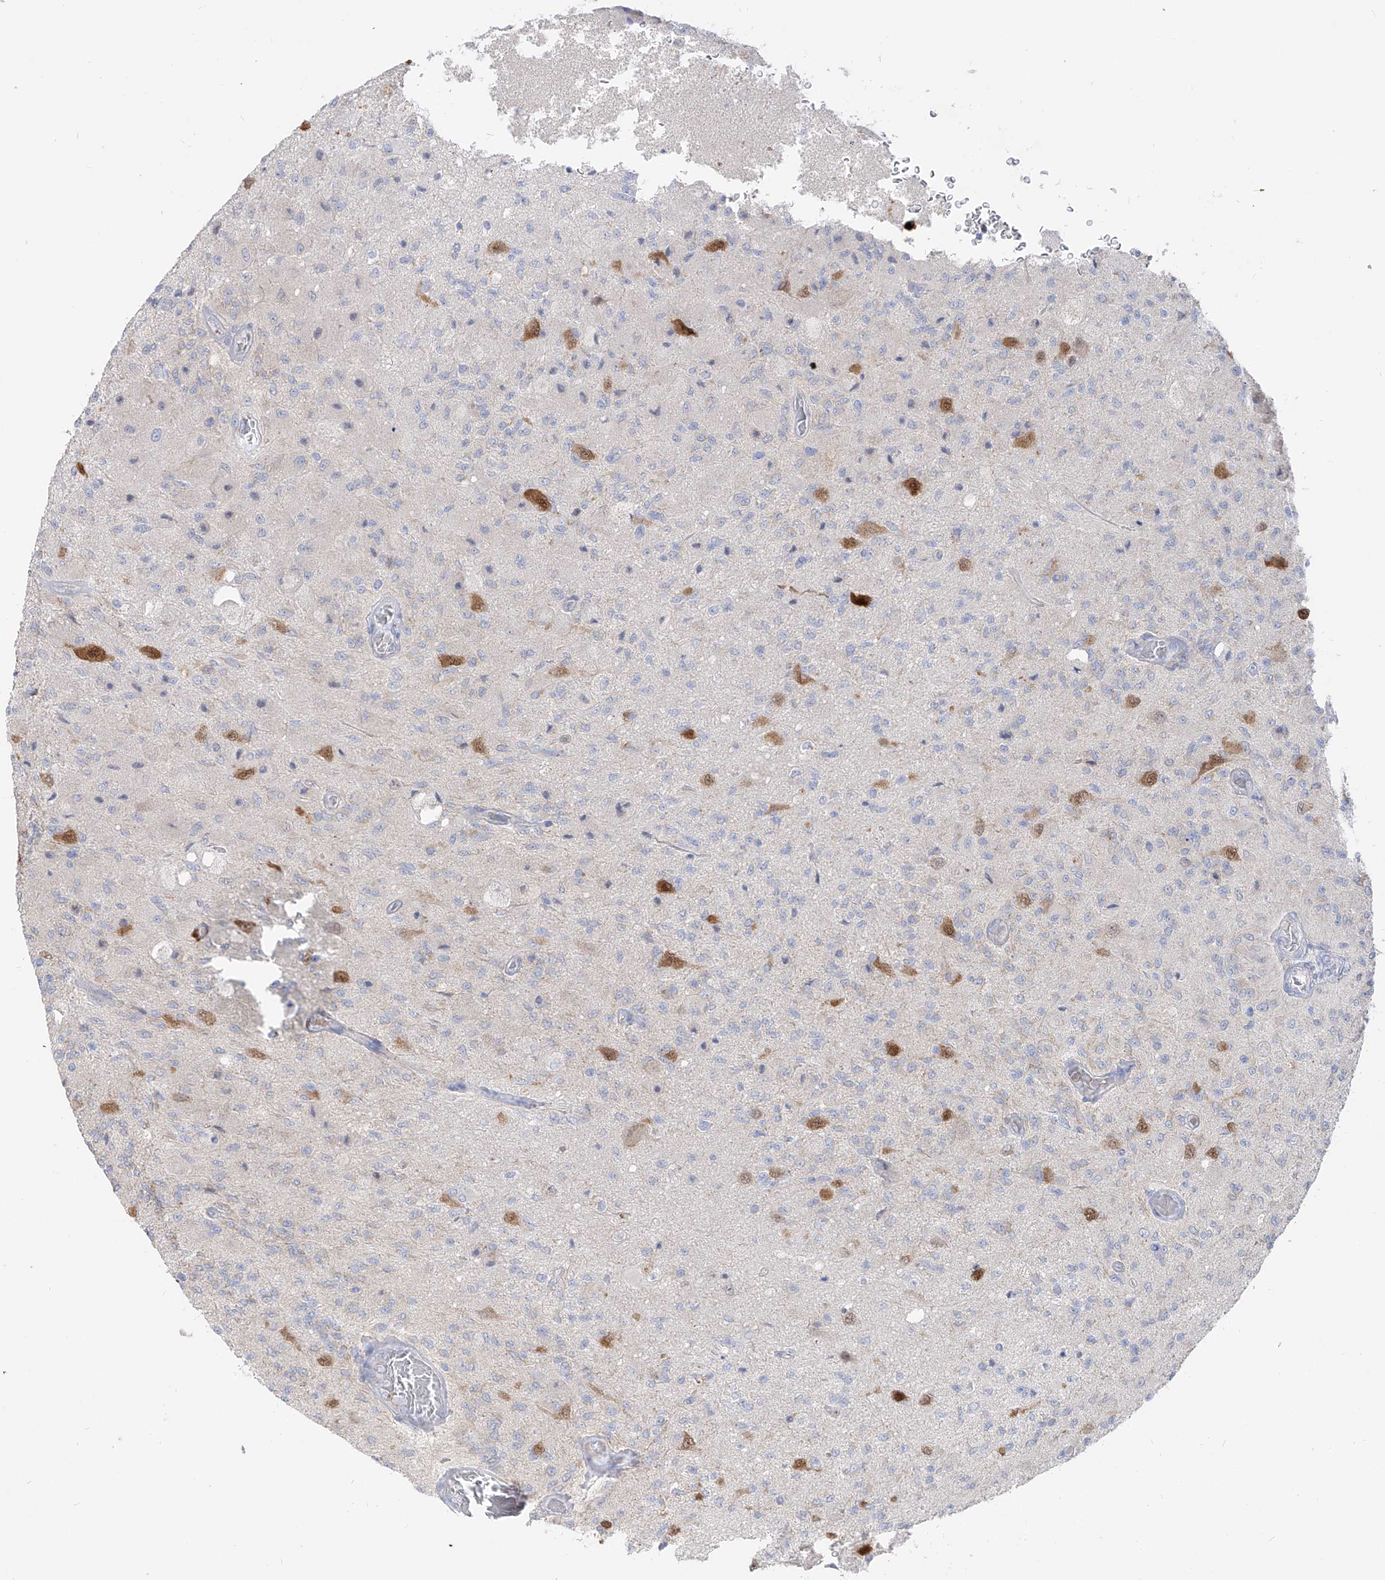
{"staining": {"intensity": "negative", "quantity": "none", "location": "none"}, "tissue": "glioma", "cell_type": "Tumor cells", "image_type": "cancer", "snomed": [{"axis": "morphology", "description": "Normal tissue, NOS"}, {"axis": "morphology", "description": "Glioma, malignant, High grade"}, {"axis": "topography", "description": "Cerebral cortex"}], "caption": "DAB immunohistochemical staining of human malignant high-grade glioma displays no significant positivity in tumor cells.", "gene": "RBFOX3", "patient": {"sex": "male", "age": 77}}